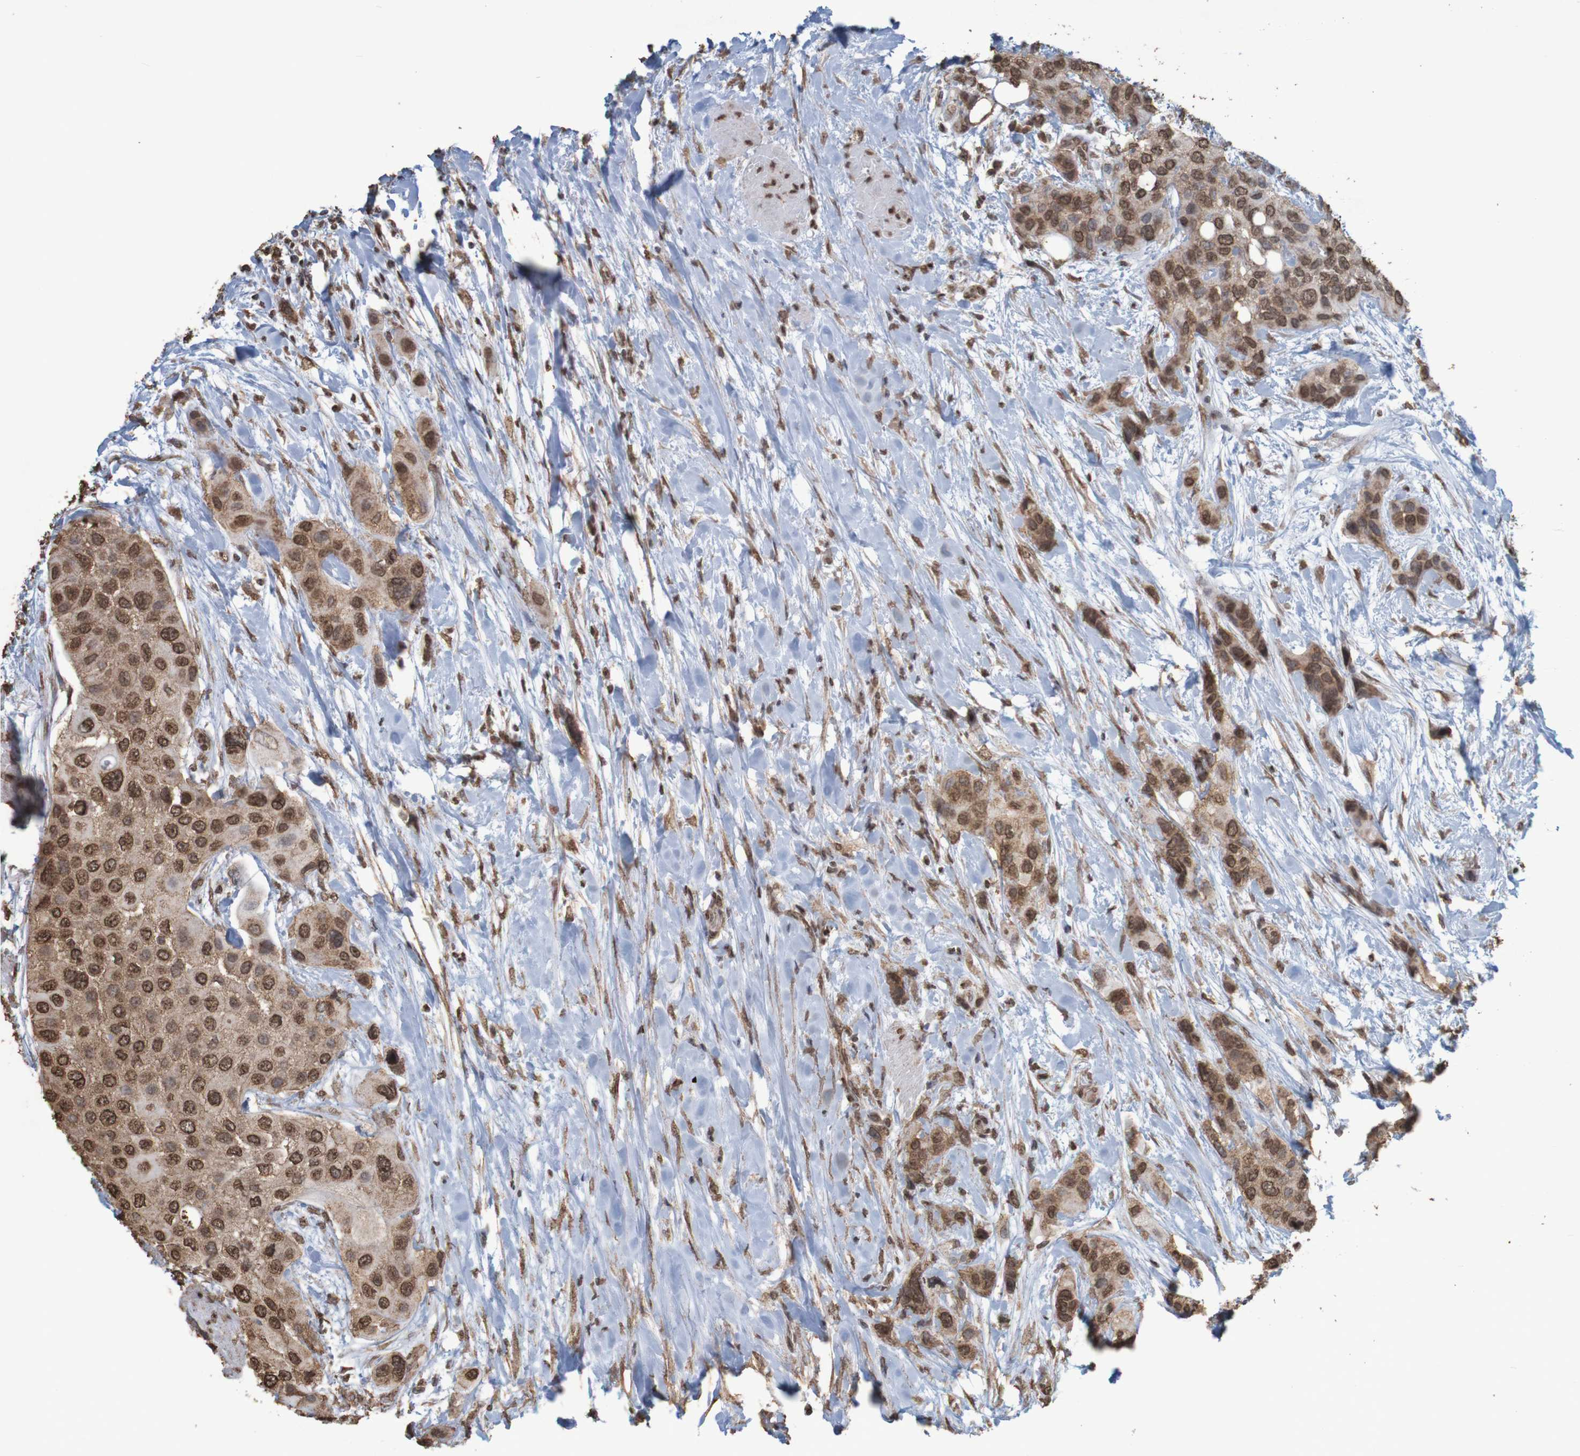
{"staining": {"intensity": "moderate", "quantity": ">75%", "location": "cytoplasmic/membranous,nuclear"}, "tissue": "urothelial cancer", "cell_type": "Tumor cells", "image_type": "cancer", "snomed": [{"axis": "morphology", "description": "Urothelial carcinoma, High grade"}, {"axis": "topography", "description": "Urinary bladder"}], "caption": "A photomicrograph of urothelial cancer stained for a protein displays moderate cytoplasmic/membranous and nuclear brown staining in tumor cells.", "gene": "GFI1", "patient": {"sex": "female", "age": 56}}